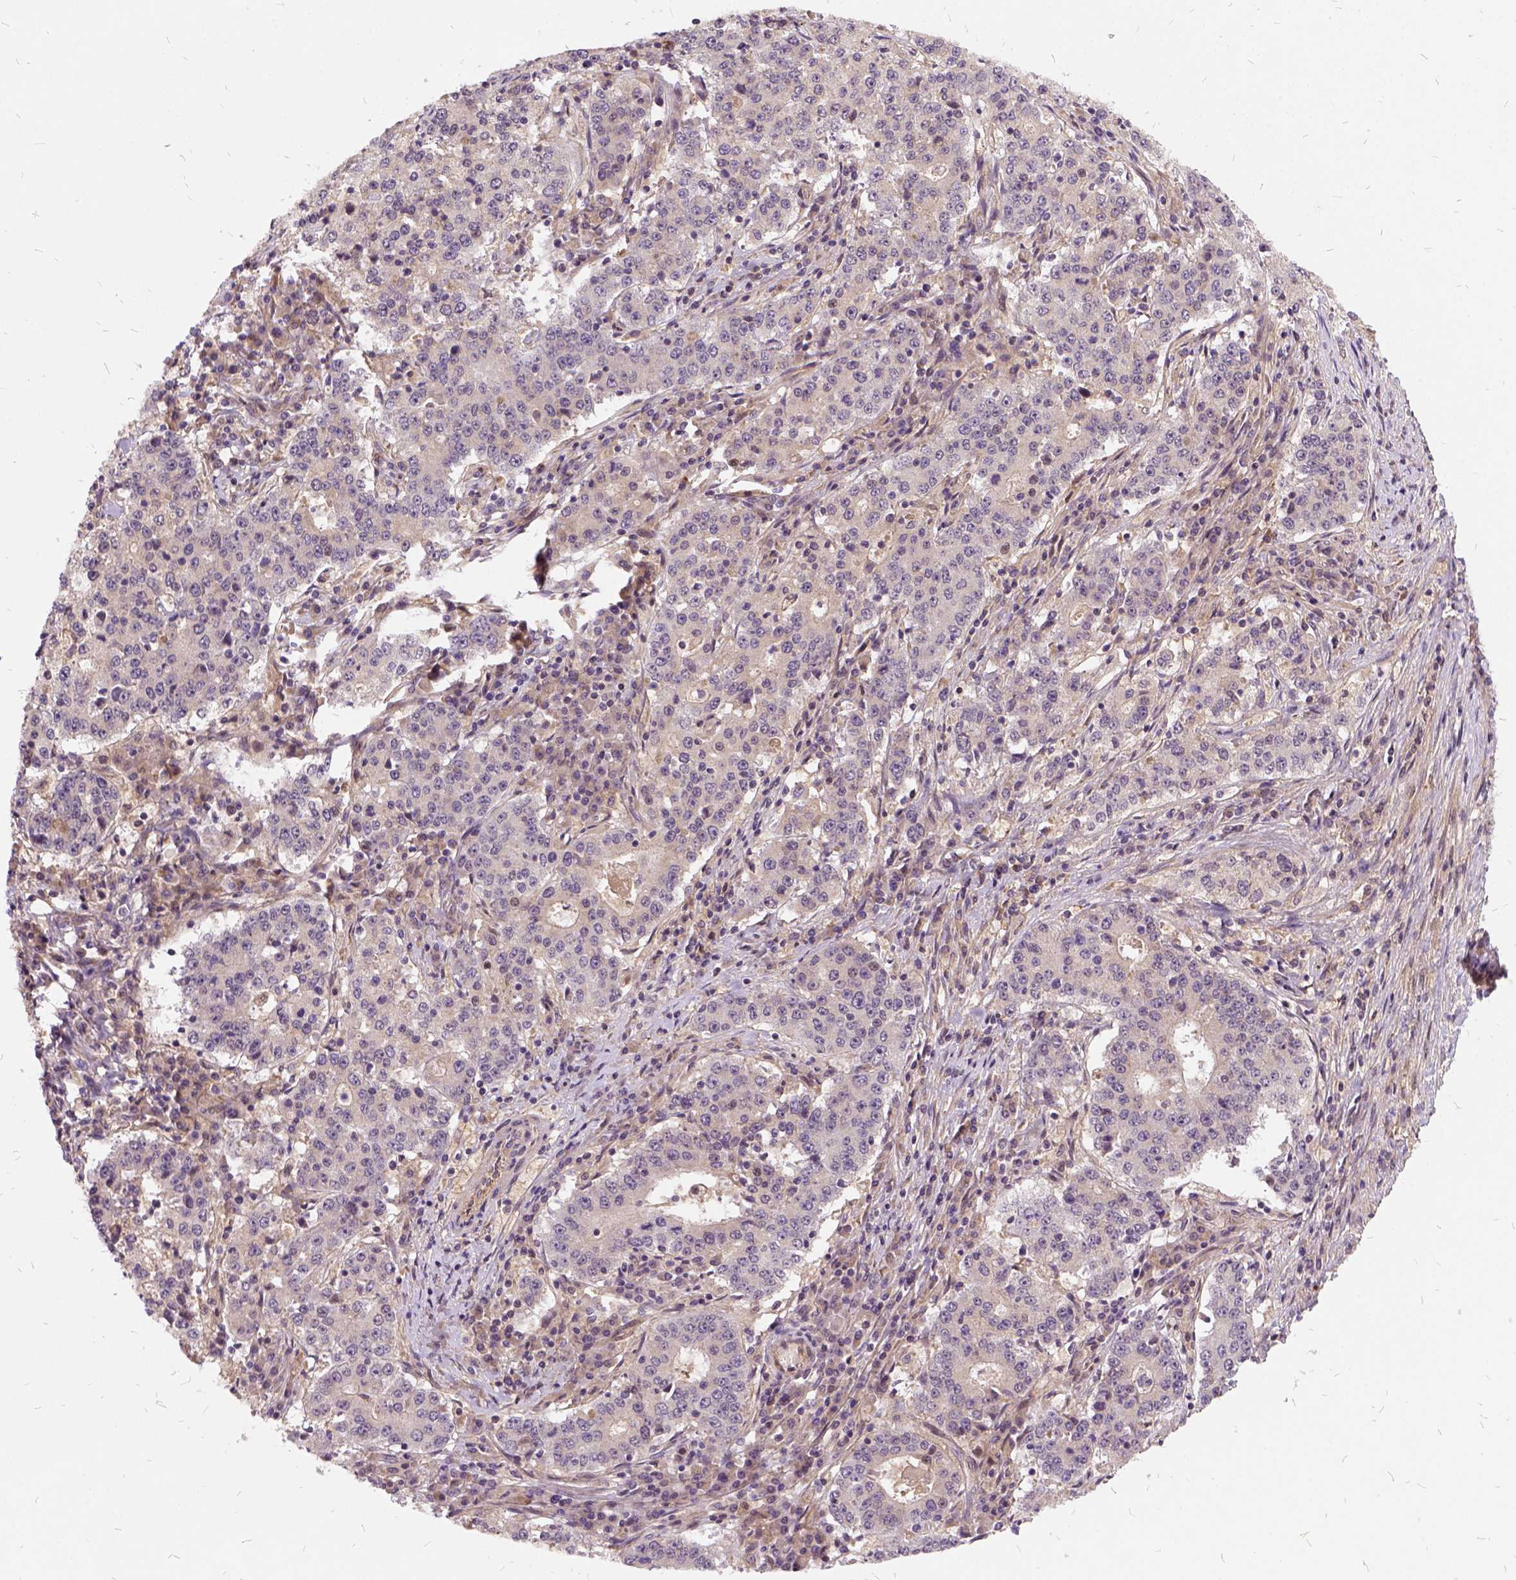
{"staining": {"intensity": "weak", "quantity": "25%-75%", "location": "cytoplasmic/membranous"}, "tissue": "stomach cancer", "cell_type": "Tumor cells", "image_type": "cancer", "snomed": [{"axis": "morphology", "description": "Adenocarcinoma, NOS"}, {"axis": "topography", "description": "Stomach"}], "caption": "High-power microscopy captured an immunohistochemistry image of stomach cancer (adenocarcinoma), revealing weak cytoplasmic/membranous positivity in approximately 25%-75% of tumor cells. The staining is performed using DAB brown chromogen to label protein expression. The nuclei are counter-stained blue using hematoxylin.", "gene": "ILRUN", "patient": {"sex": "male", "age": 59}}